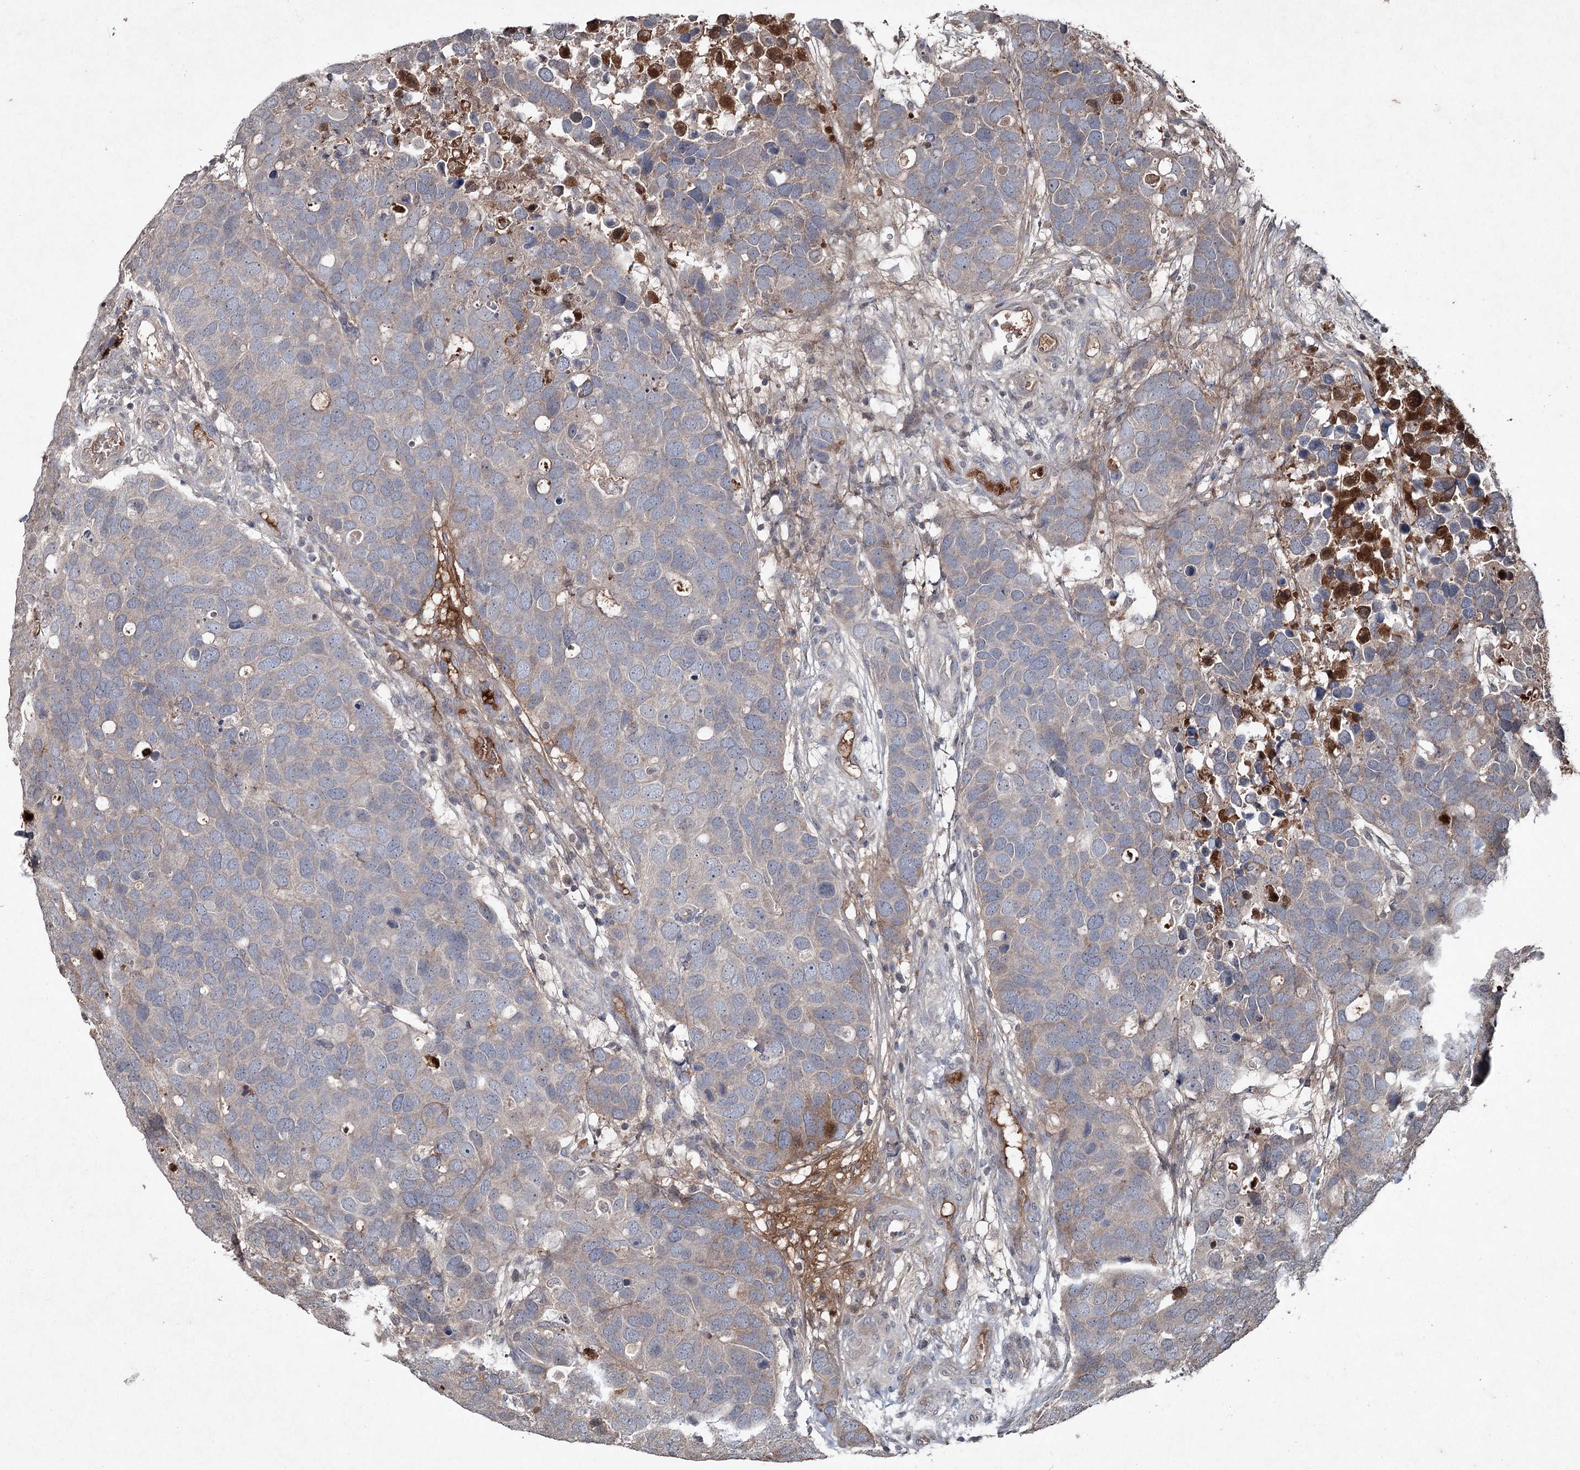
{"staining": {"intensity": "weak", "quantity": "<25%", "location": "cytoplasmic/membranous"}, "tissue": "breast cancer", "cell_type": "Tumor cells", "image_type": "cancer", "snomed": [{"axis": "morphology", "description": "Duct carcinoma"}, {"axis": "topography", "description": "Breast"}], "caption": "Immunohistochemical staining of breast infiltrating ductal carcinoma reveals no significant positivity in tumor cells.", "gene": "PGLYRP2", "patient": {"sex": "female", "age": 83}}